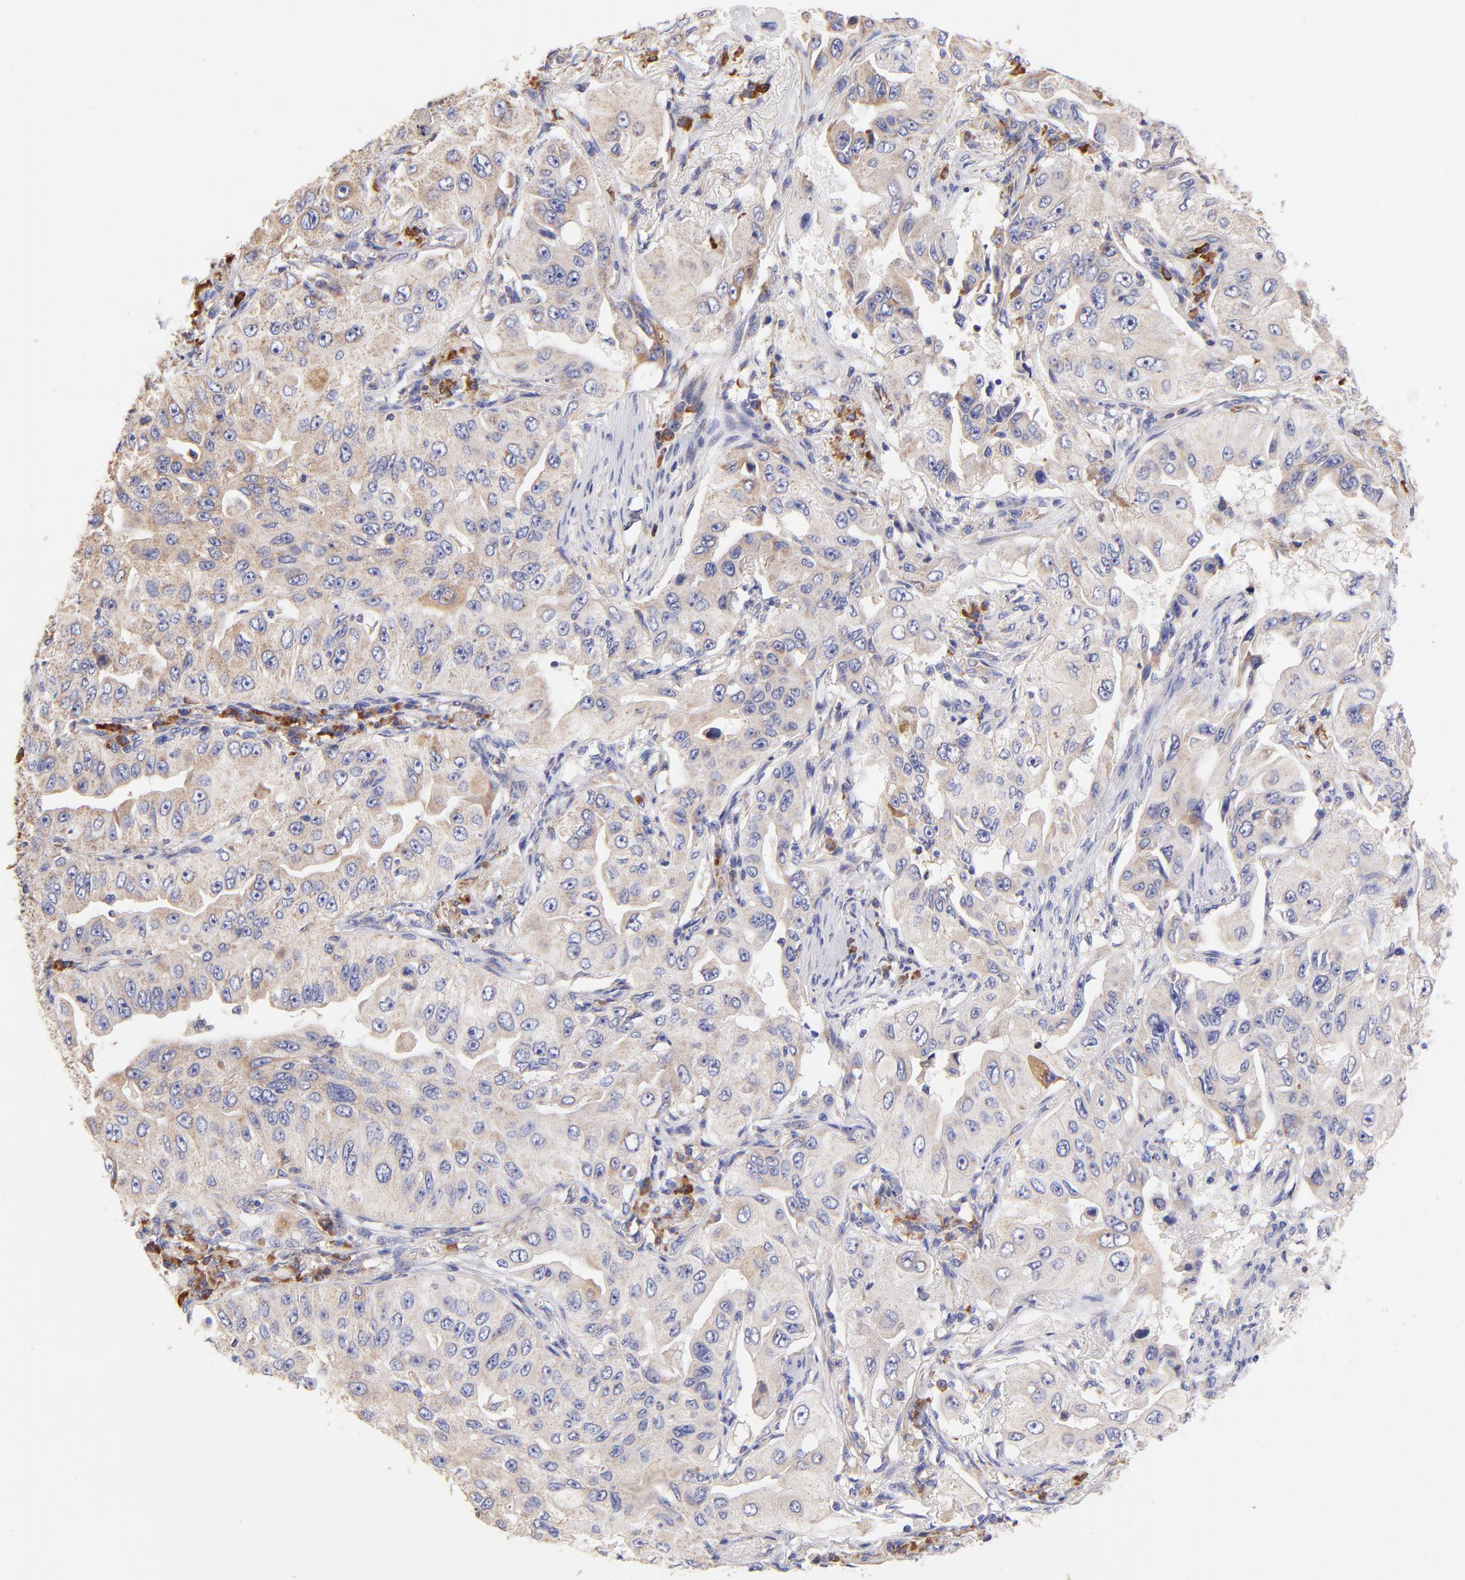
{"staining": {"intensity": "weak", "quantity": ">75%", "location": "cytoplasmic/membranous"}, "tissue": "lung cancer", "cell_type": "Tumor cells", "image_type": "cancer", "snomed": [{"axis": "morphology", "description": "Adenocarcinoma, NOS"}, {"axis": "topography", "description": "Lung"}], "caption": "Protein expression by IHC reveals weak cytoplasmic/membranous positivity in approximately >75% of tumor cells in lung cancer.", "gene": "PREX1", "patient": {"sex": "male", "age": 84}}